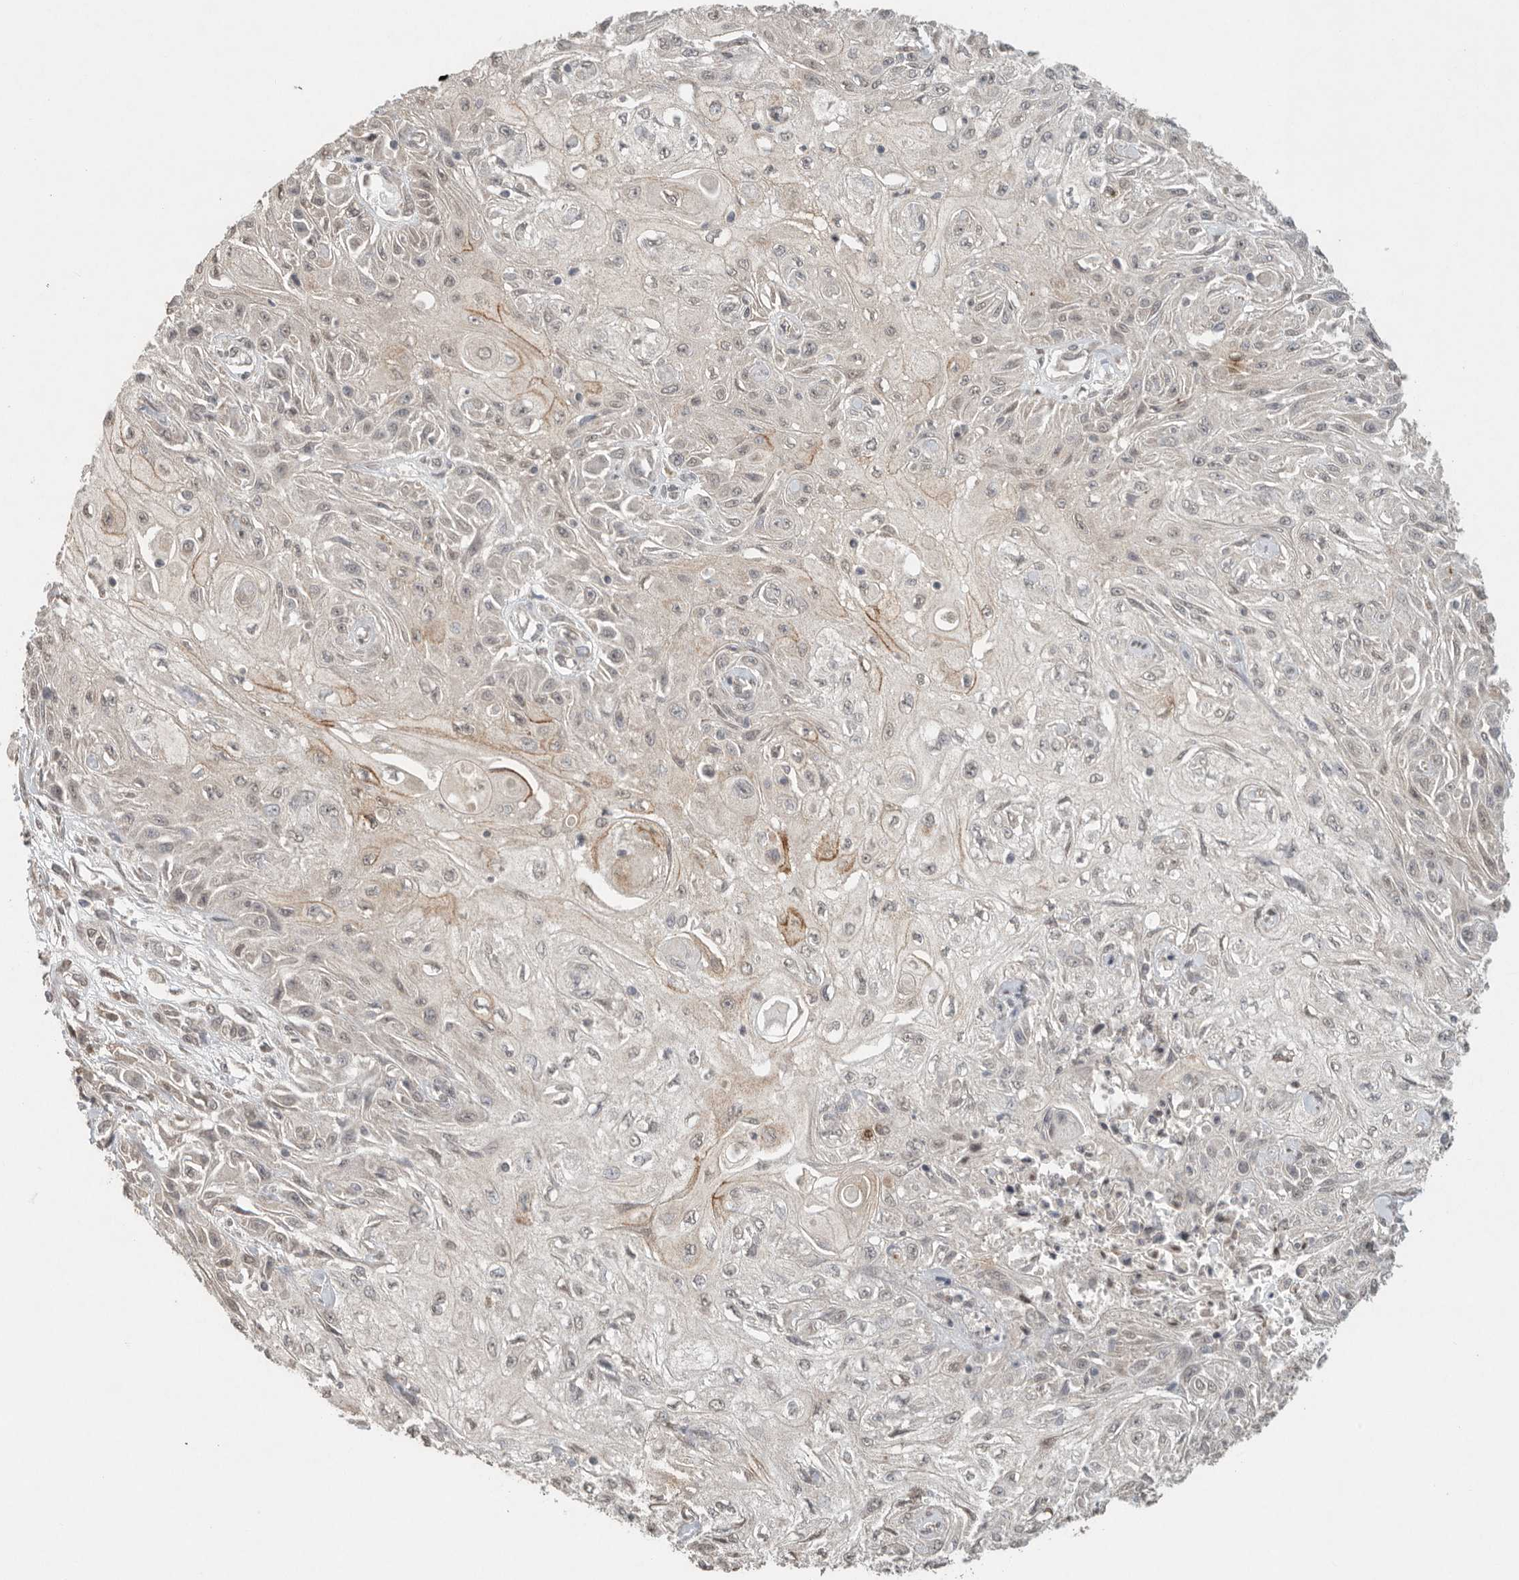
{"staining": {"intensity": "weak", "quantity": "<25%", "location": "nuclear"}, "tissue": "skin cancer", "cell_type": "Tumor cells", "image_type": "cancer", "snomed": [{"axis": "morphology", "description": "Squamous cell carcinoma, NOS"}, {"axis": "morphology", "description": "Squamous cell carcinoma, metastatic, NOS"}, {"axis": "topography", "description": "Skin"}, {"axis": "topography", "description": "Lymph node"}], "caption": "Skin cancer (metastatic squamous cell carcinoma) was stained to show a protein in brown. There is no significant staining in tumor cells. (DAB (3,3'-diaminobenzidine) IHC, high magnification).", "gene": "KLK5", "patient": {"sex": "male", "age": 75}}